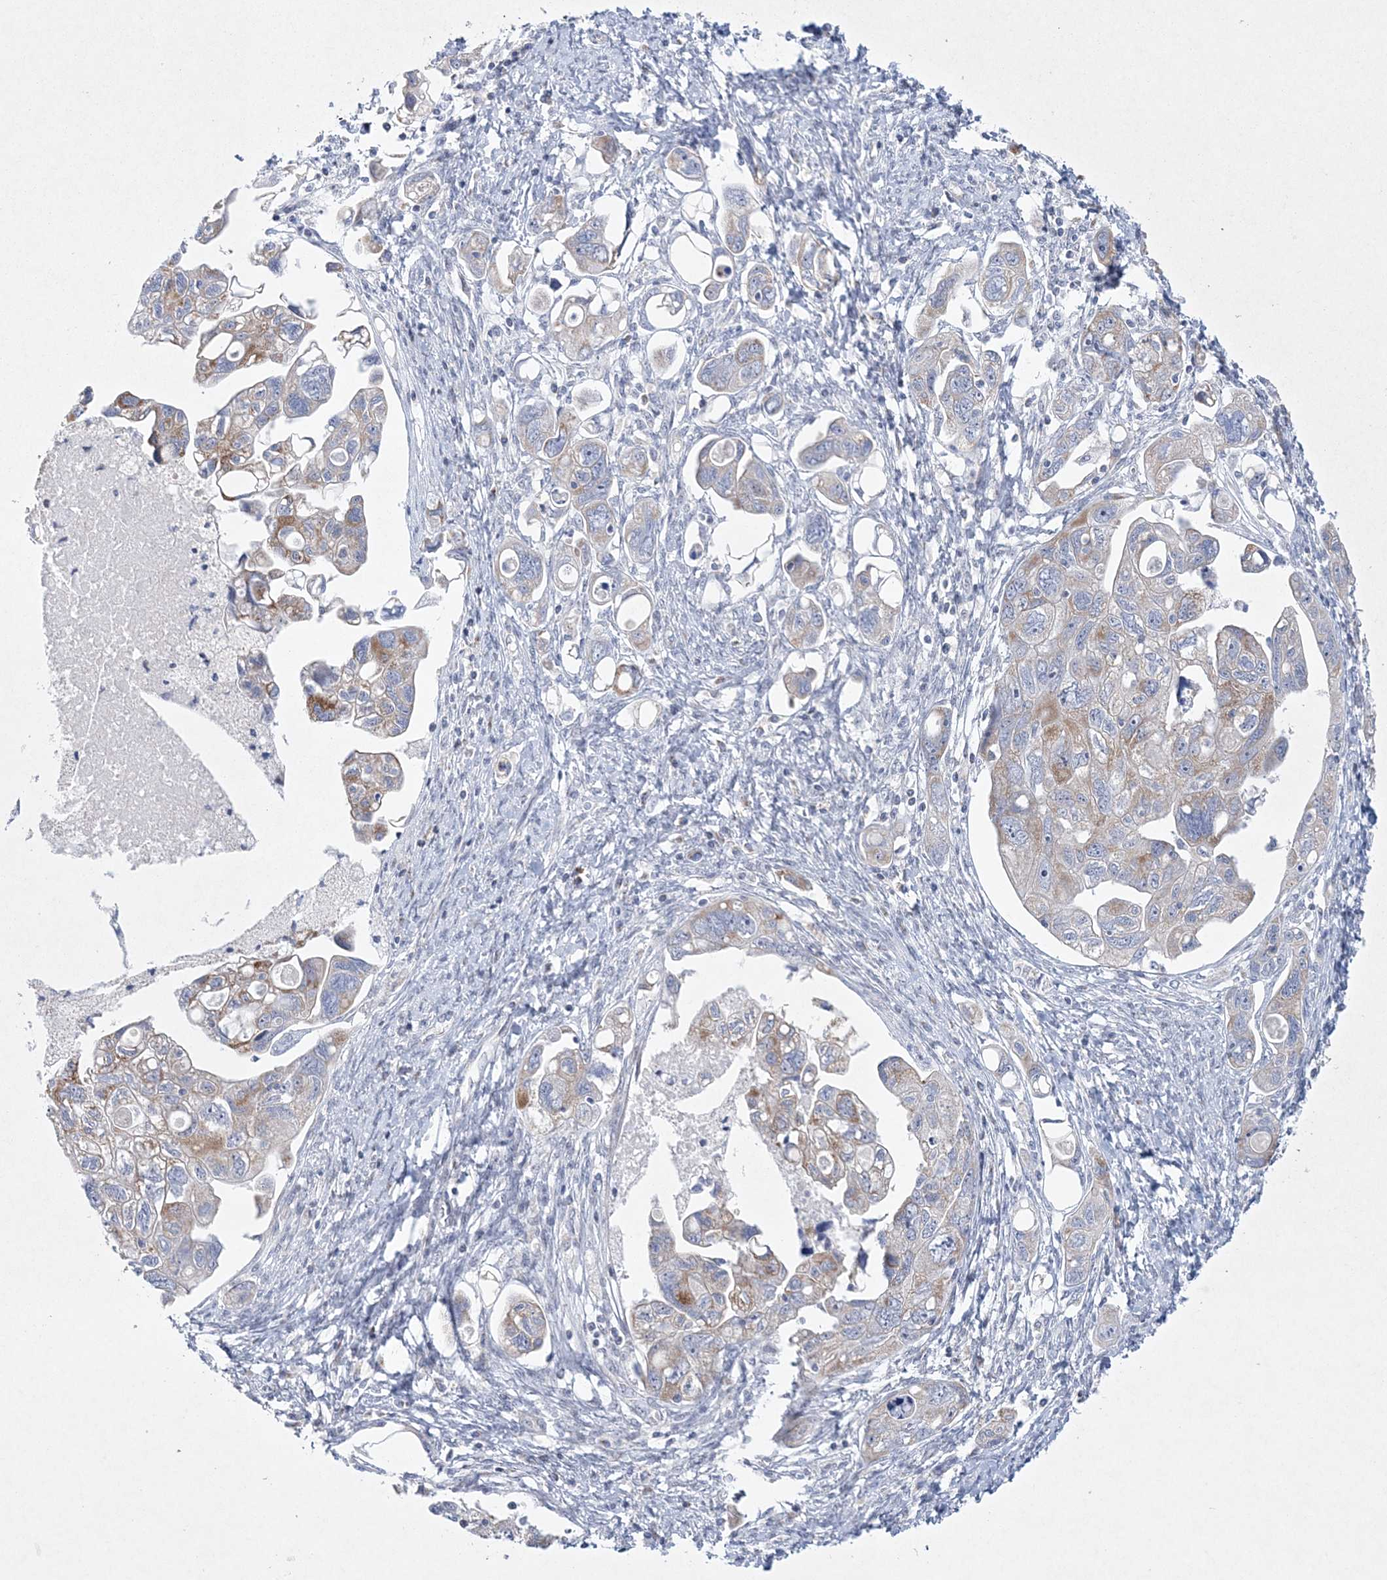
{"staining": {"intensity": "weak", "quantity": "25%-75%", "location": "cytoplasmic/membranous"}, "tissue": "ovarian cancer", "cell_type": "Tumor cells", "image_type": "cancer", "snomed": [{"axis": "morphology", "description": "Carcinoma, NOS"}, {"axis": "morphology", "description": "Cystadenocarcinoma, serous, NOS"}, {"axis": "topography", "description": "Ovary"}], "caption": "A photomicrograph of ovarian cancer (carcinoma) stained for a protein reveals weak cytoplasmic/membranous brown staining in tumor cells. (DAB (3,3'-diaminobenzidine) IHC with brightfield microscopy, high magnification).", "gene": "CES4A", "patient": {"sex": "female", "age": 69}}